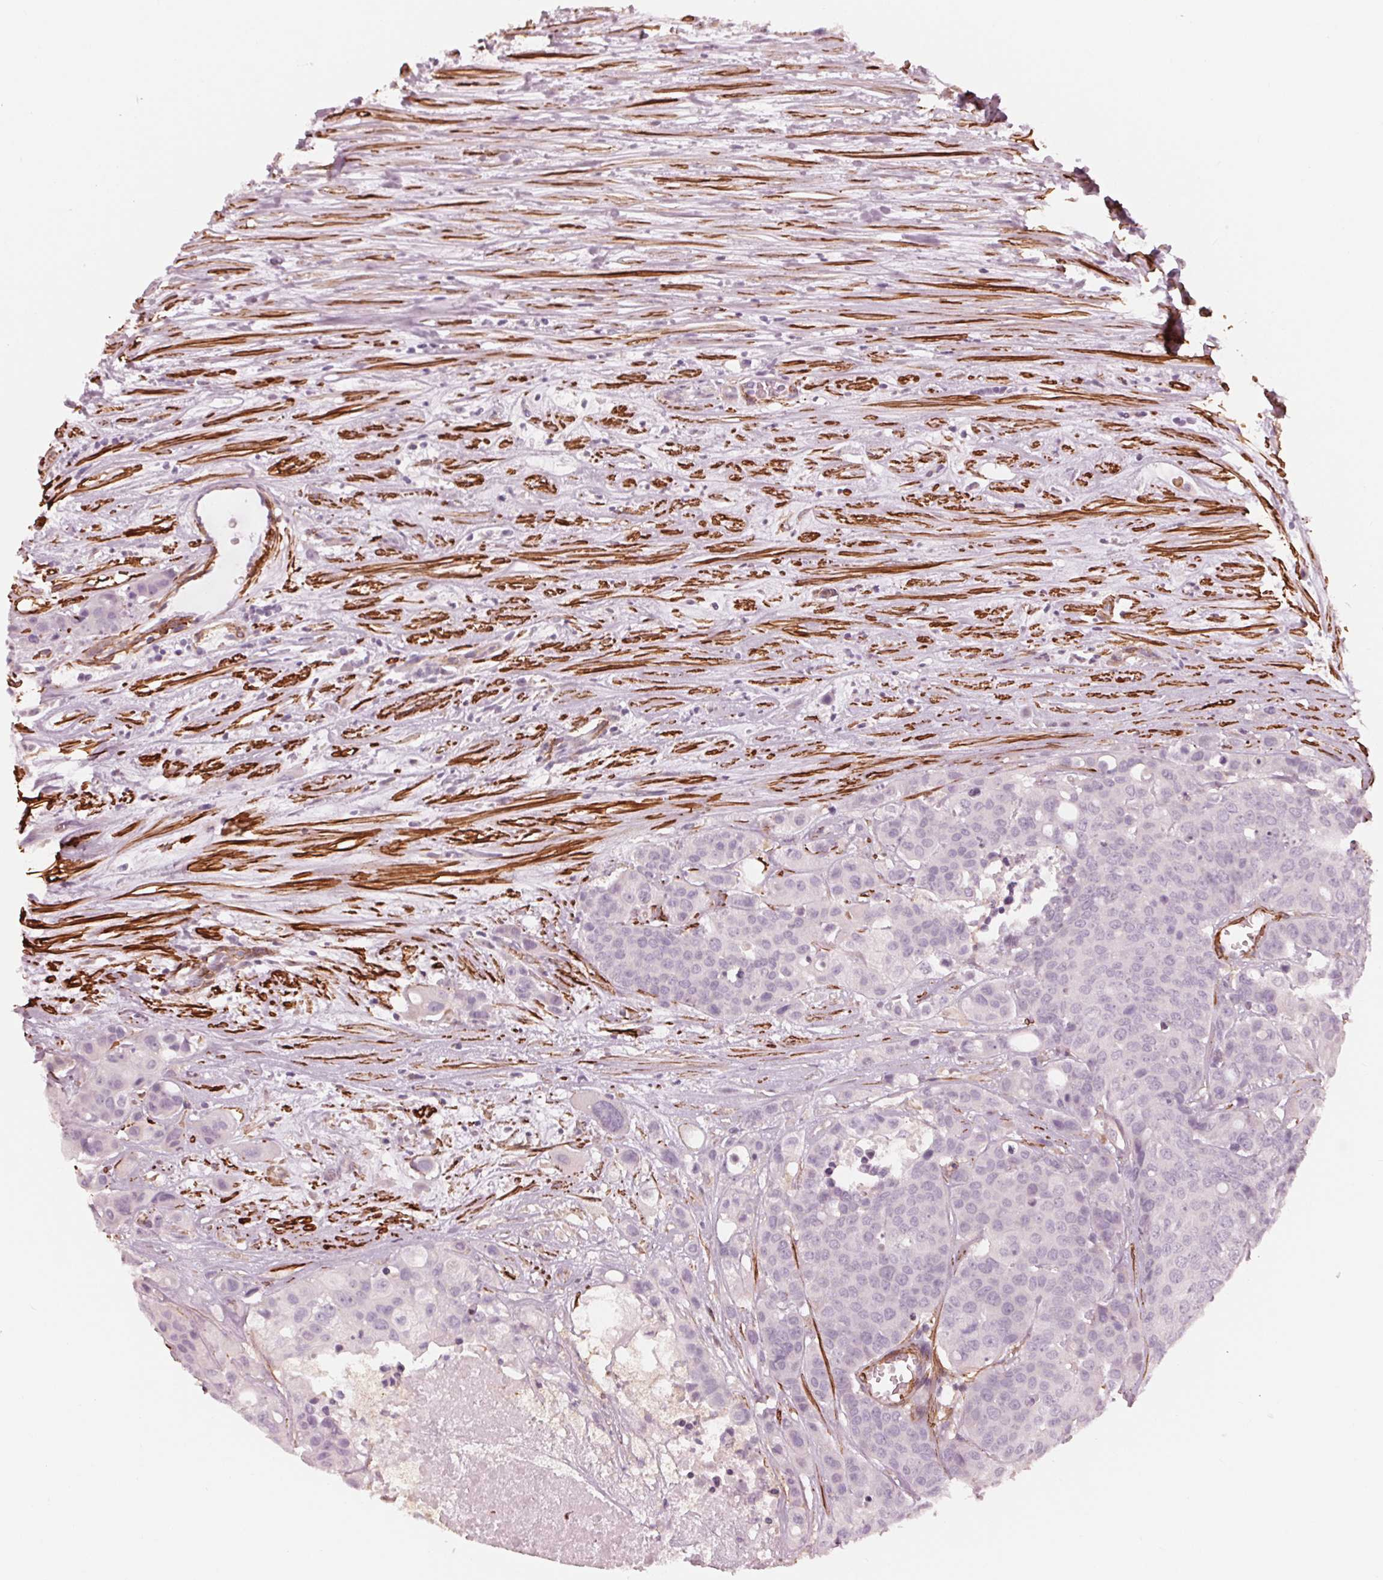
{"staining": {"intensity": "negative", "quantity": "none", "location": "none"}, "tissue": "carcinoid", "cell_type": "Tumor cells", "image_type": "cancer", "snomed": [{"axis": "morphology", "description": "Carcinoid, malignant, NOS"}, {"axis": "topography", "description": "Colon"}], "caption": "Immunohistochemical staining of human malignant carcinoid displays no significant positivity in tumor cells.", "gene": "MIER3", "patient": {"sex": "male", "age": 81}}